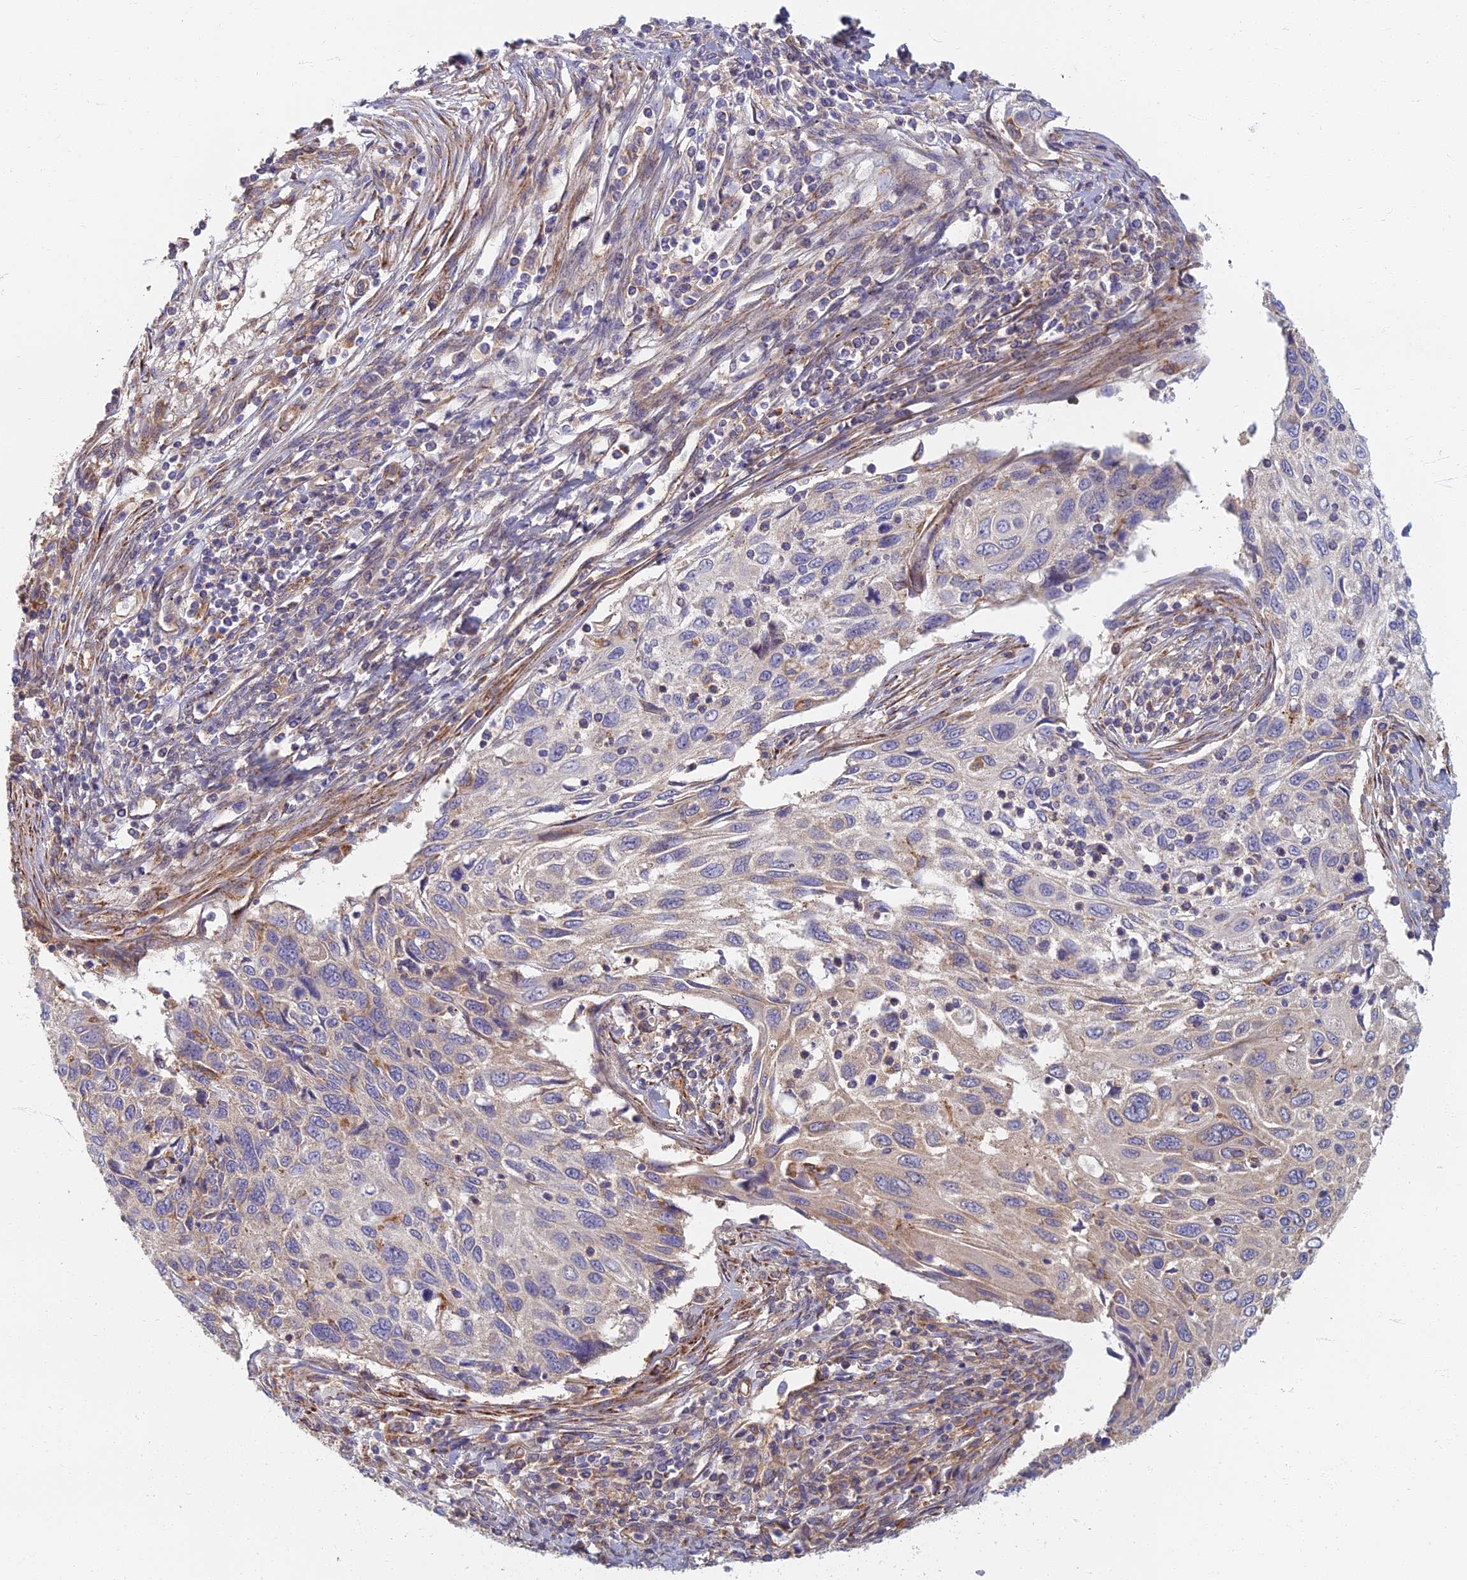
{"staining": {"intensity": "negative", "quantity": "none", "location": "none"}, "tissue": "cervical cancer", "cell_type": "Tumor cells", "image_type": "cancer", "snomed": [{"axis": "morphology", "description": "Squamous cell carcinoma, NOS"}, {"axis": "topography", "description": "Cervix"}], "caption": "IHC photomicrograph of cervical squamous cell carcinoma stained for a protein (brown), which reveals no staining in tumor cells. (Immunohistochemistry (ihc), brightfield microscopy, high magnification).", "gene": "RBSN", "patient": {"sex": "female", "age": 70}}